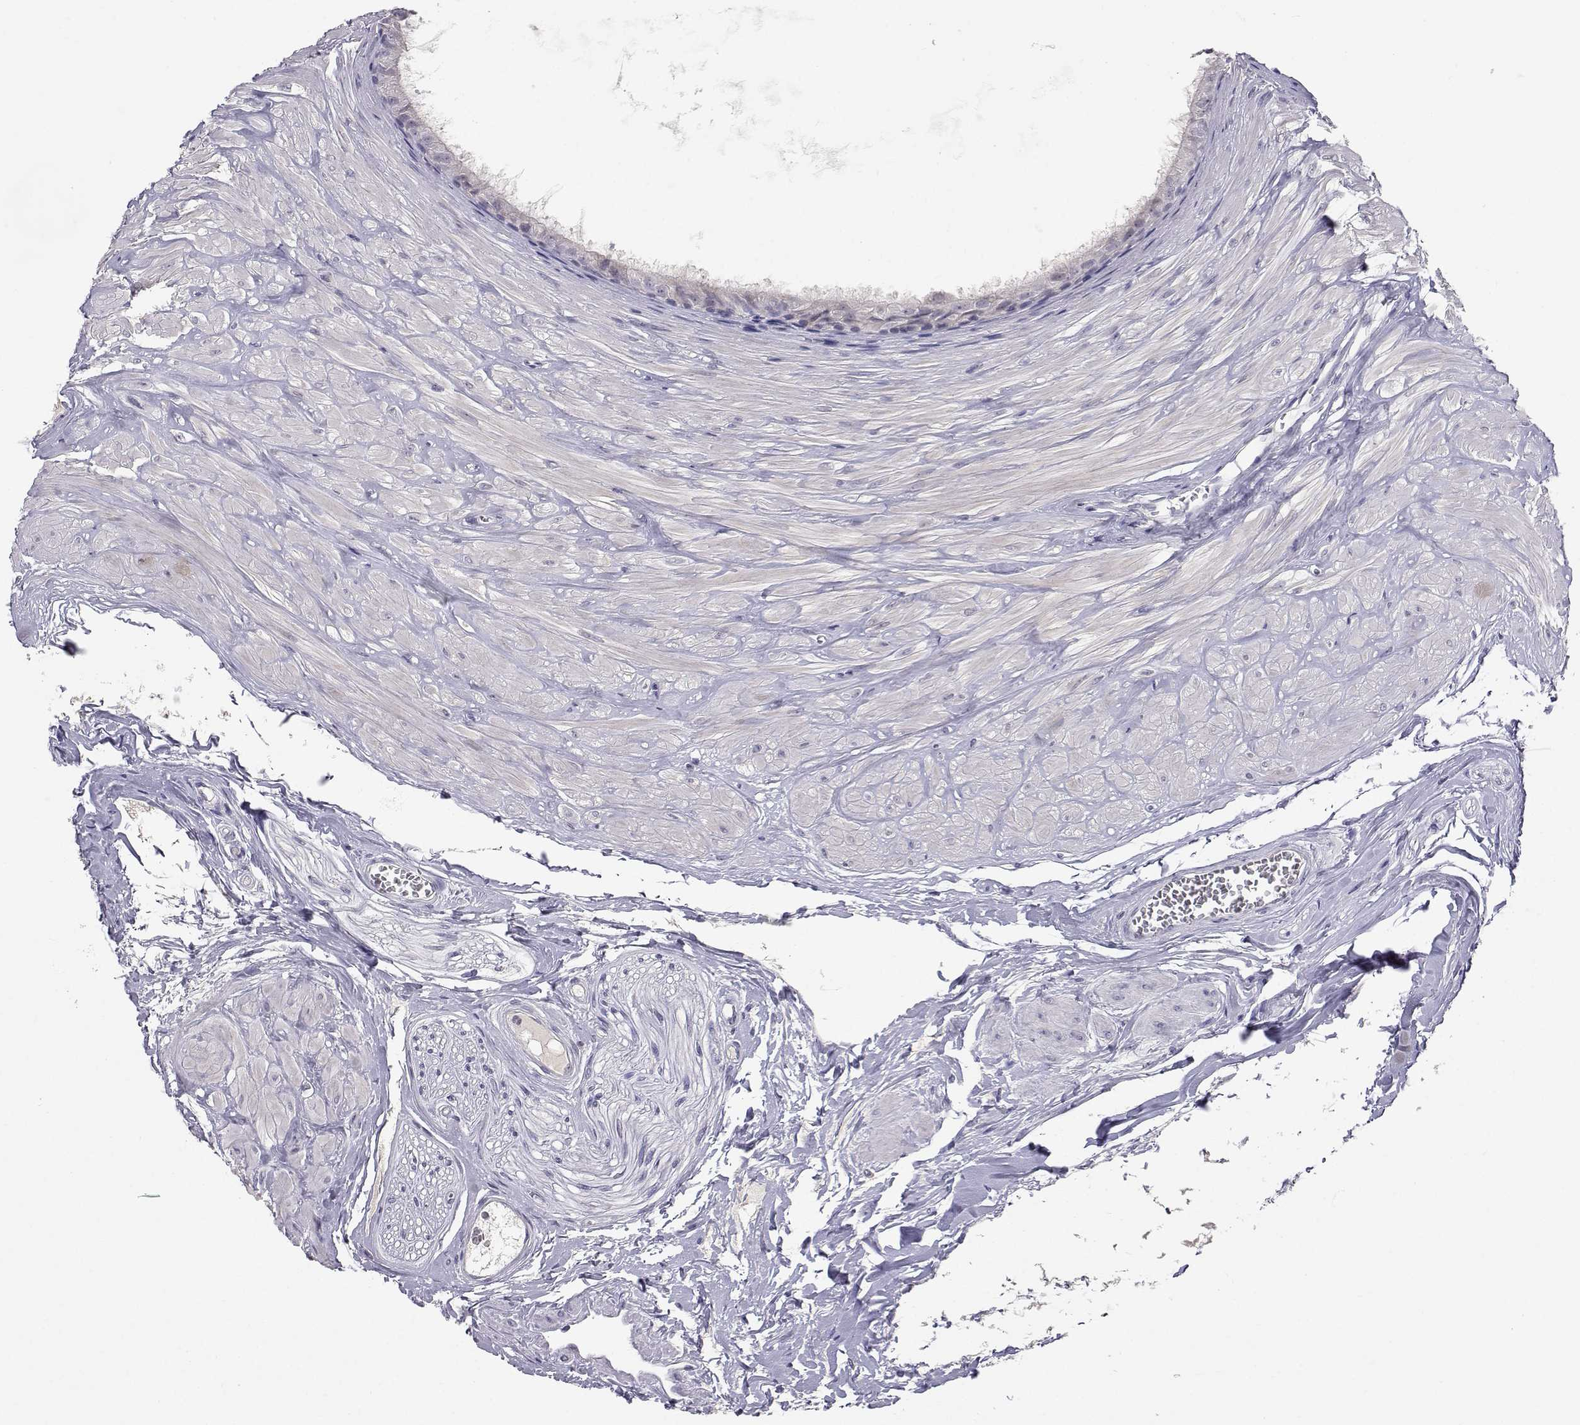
{"staining": {"intensity": "negative", "quantity": "none", "location": "none"}, "tissue": "epididymis", "cell_type": "Glandular cells", "image_type": "normal", "snomed": [{"axis": "morphology", "description": "Normal tissue, NOS"}, {"axis": "topography", "description": "Epididymis"}], "caption": "DAB (3,3'-diaminobenzidine) immunohistochemical staining of unremarkable human epididymis displays no significant positivity in glandular cells.", "gene": "SLC6A3", "patient": {"sex": "male", "age": 37}}